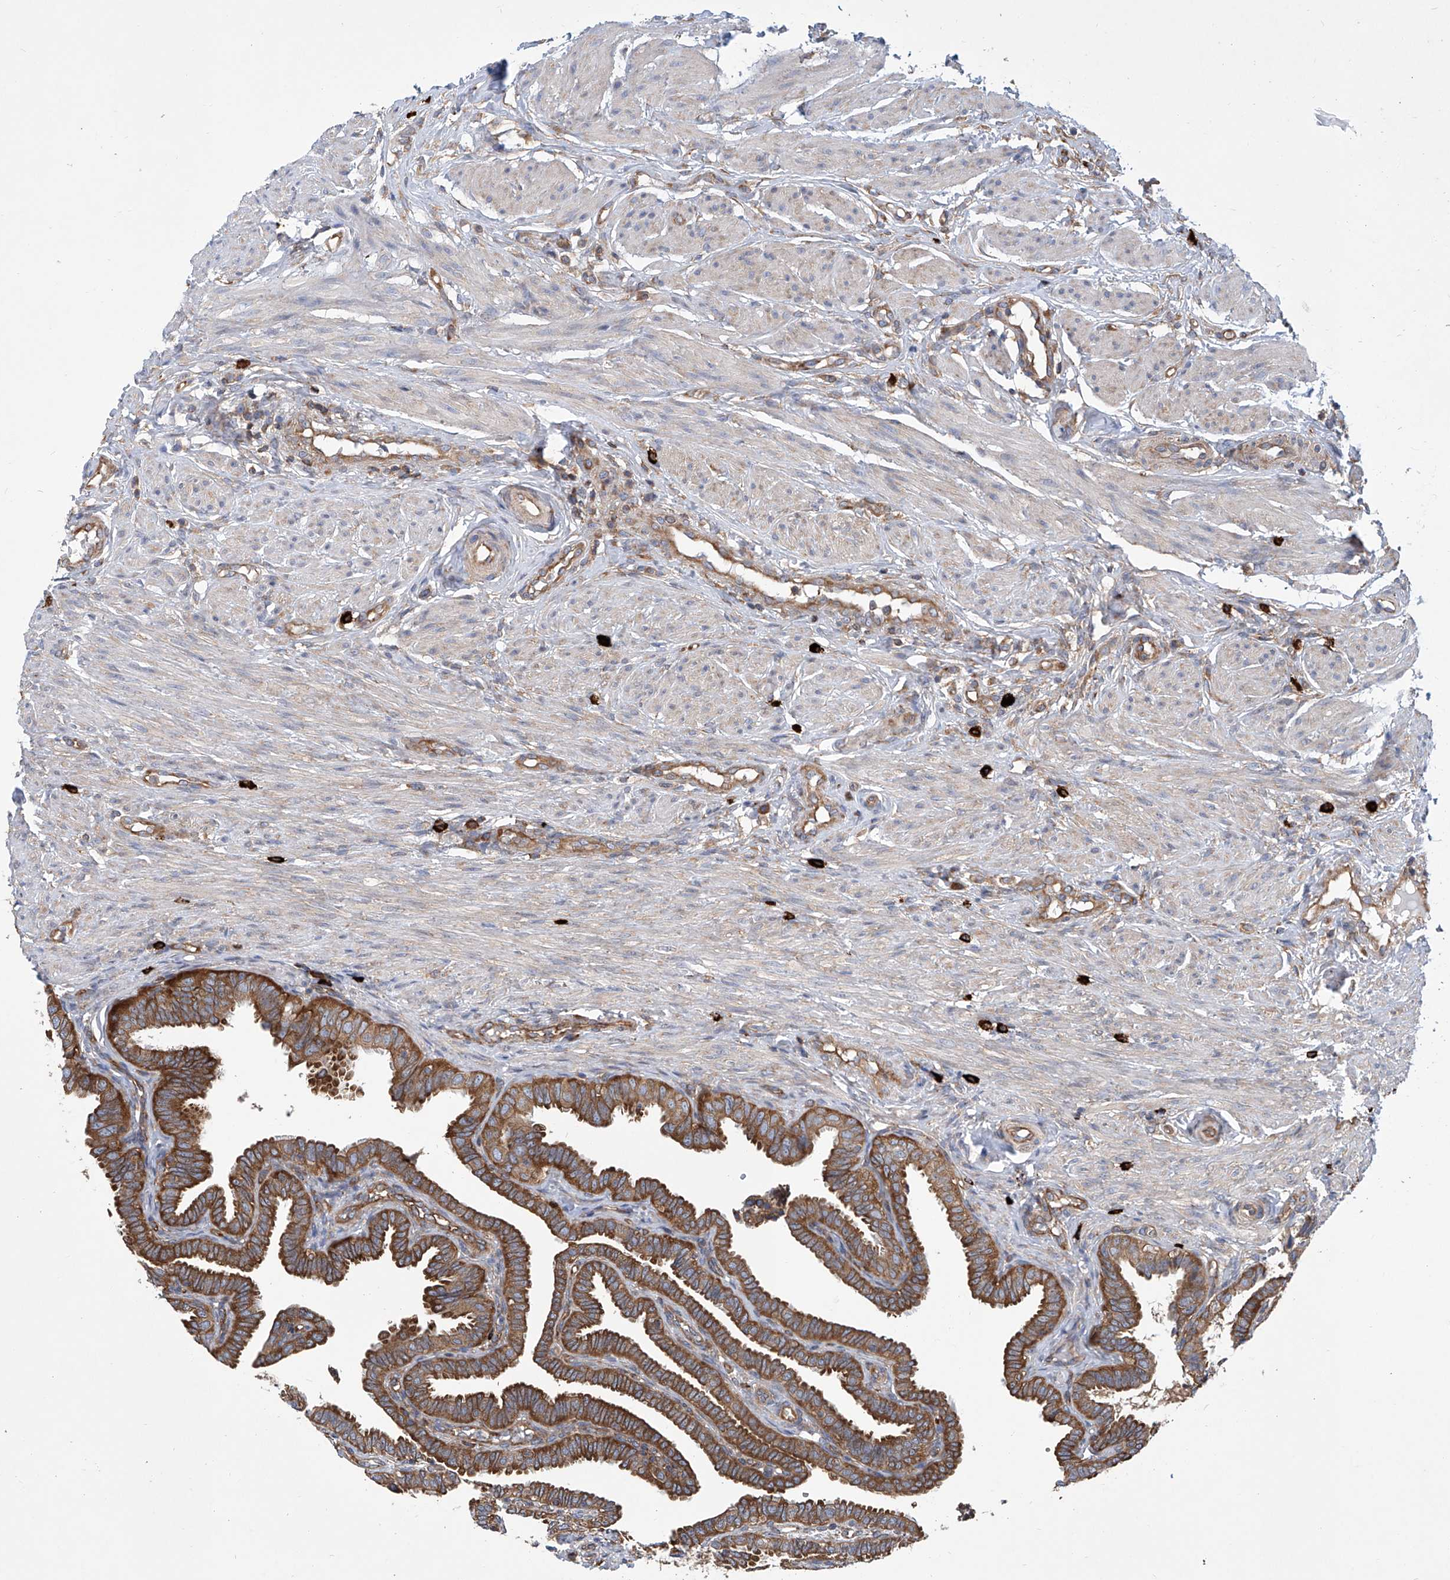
{"staining": {"intensity": "strong", "quantity": ">75%", "location": "cytoplasmic/membranous"}, "tissue": "fallopian tube", "cell_type": "Glandular cells", "image_type": "normal", "snomed": [{"axis": "morphology", "description": "Normal tissue, NOS"}, {"axis": "topography", "description": "Fallopian tube"}], "caption": "Protein staining displays strong cytoplasmic/membranous staining in about >75% of glandular cells in benign fallopian tube. Immunohistochemistry stains the protein in brown and the nuclei are stained blue.", "gene": "SENP2", "patient": {"sex": "female", "age": 39}}